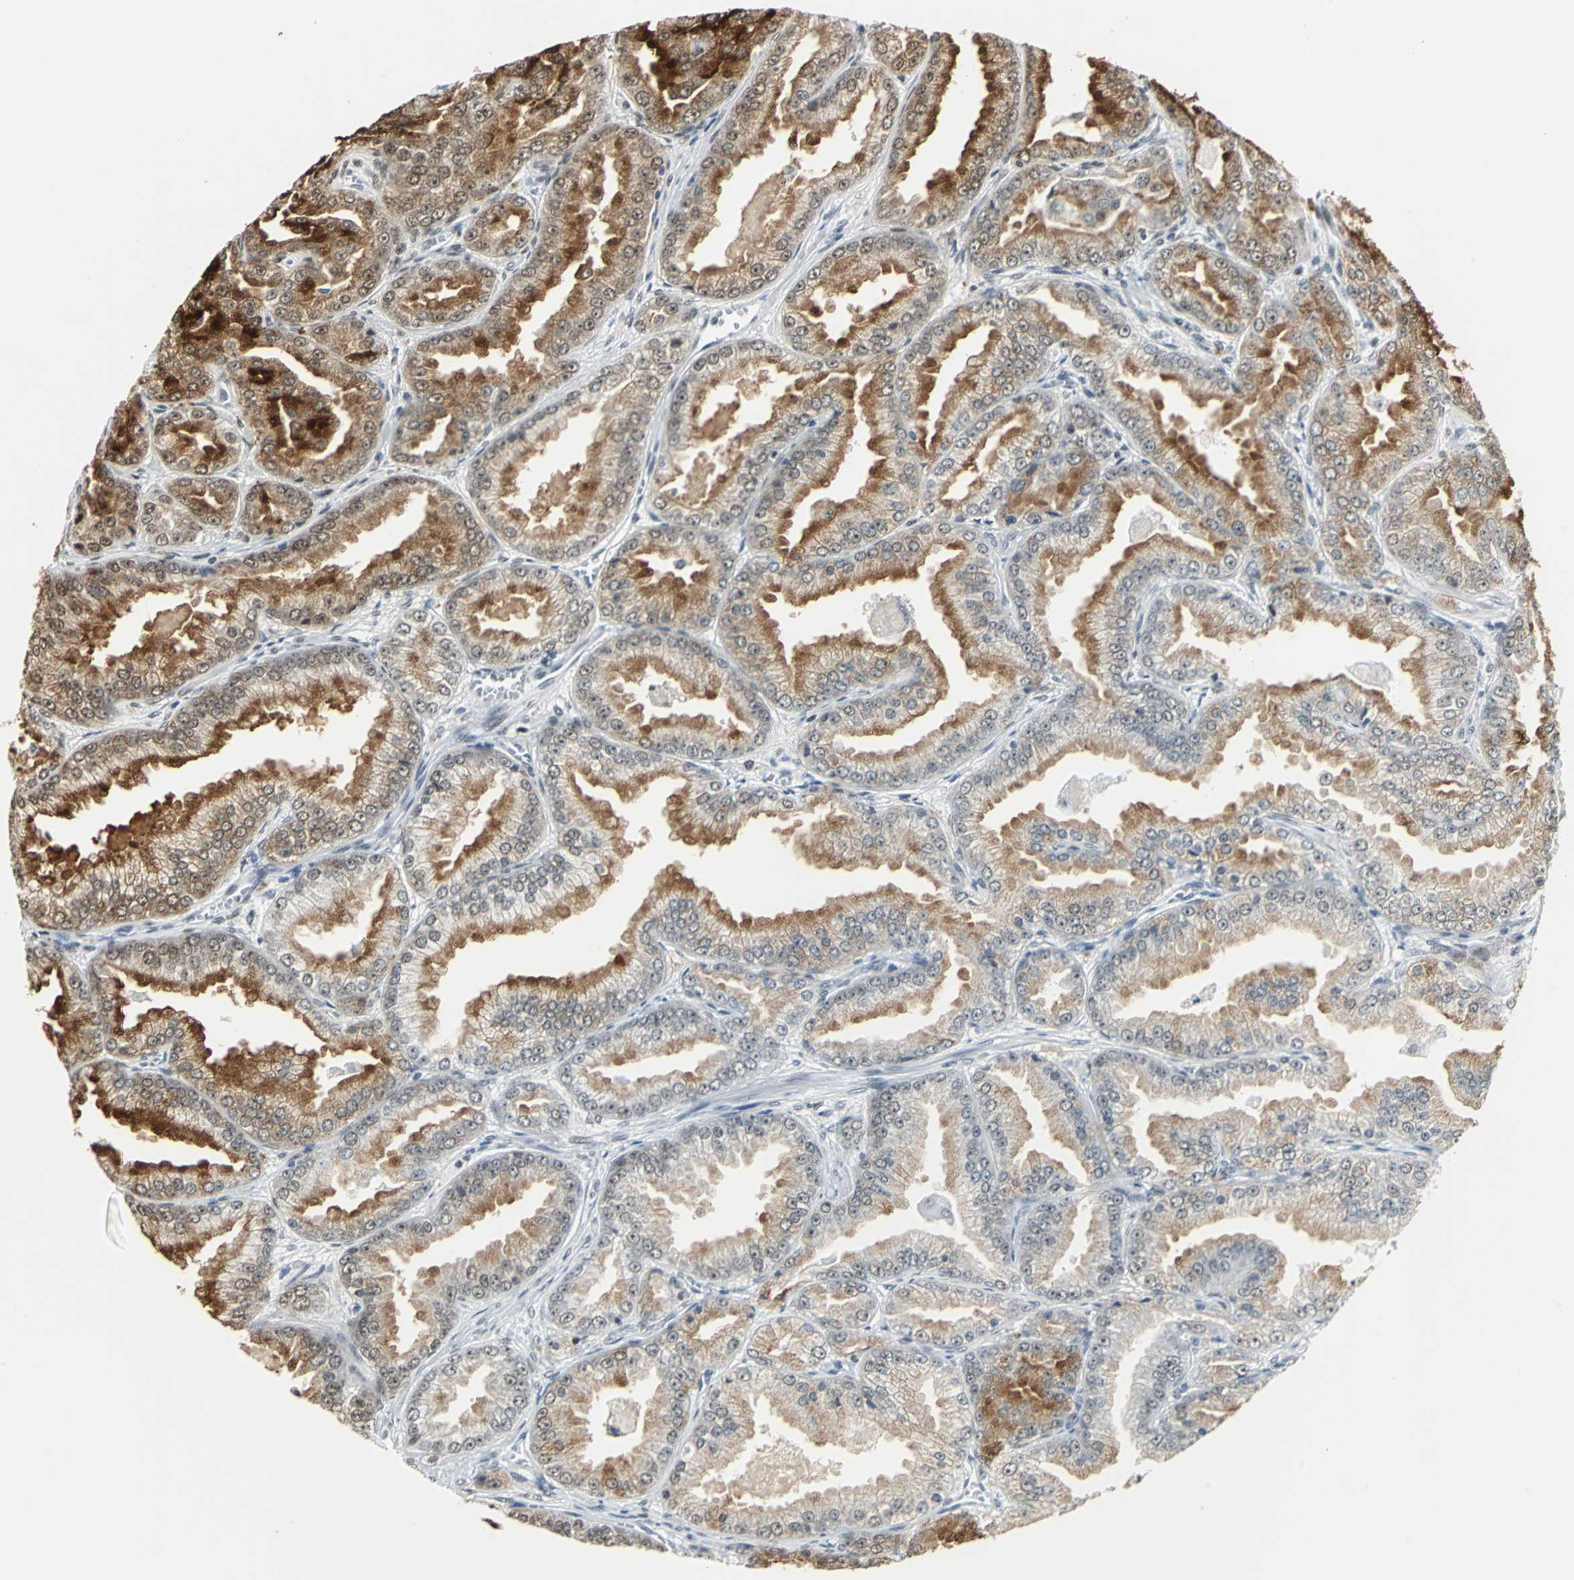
{"staining": {"intensity": "strong", "quantity": ">75%", "location": "cytoplasmic/membranous"}, "tissue": "prostate cancer", "cell_type": "Tumor cells", "image_type": "cancer", "snomed": [{"axis": "morphology", "description": "Adenocarcinoma, High grade"}, {"axis": "topography", "description": "Prostate"}], "caption": "A high amount of strong cytoplasmic/membranous staining is identified in approximately >75% of tumor cells in prostate cancer (adenocarcinoma (high-grade)) tissue. The protein is stained brown, and the nuclei are stained in blue (DAB (3,3'-diaminobenzidine) IHC with brightfield microscopy, high magnification).", "gene": "HDAC2", "patient": {"sex": "male", "age": 61}}